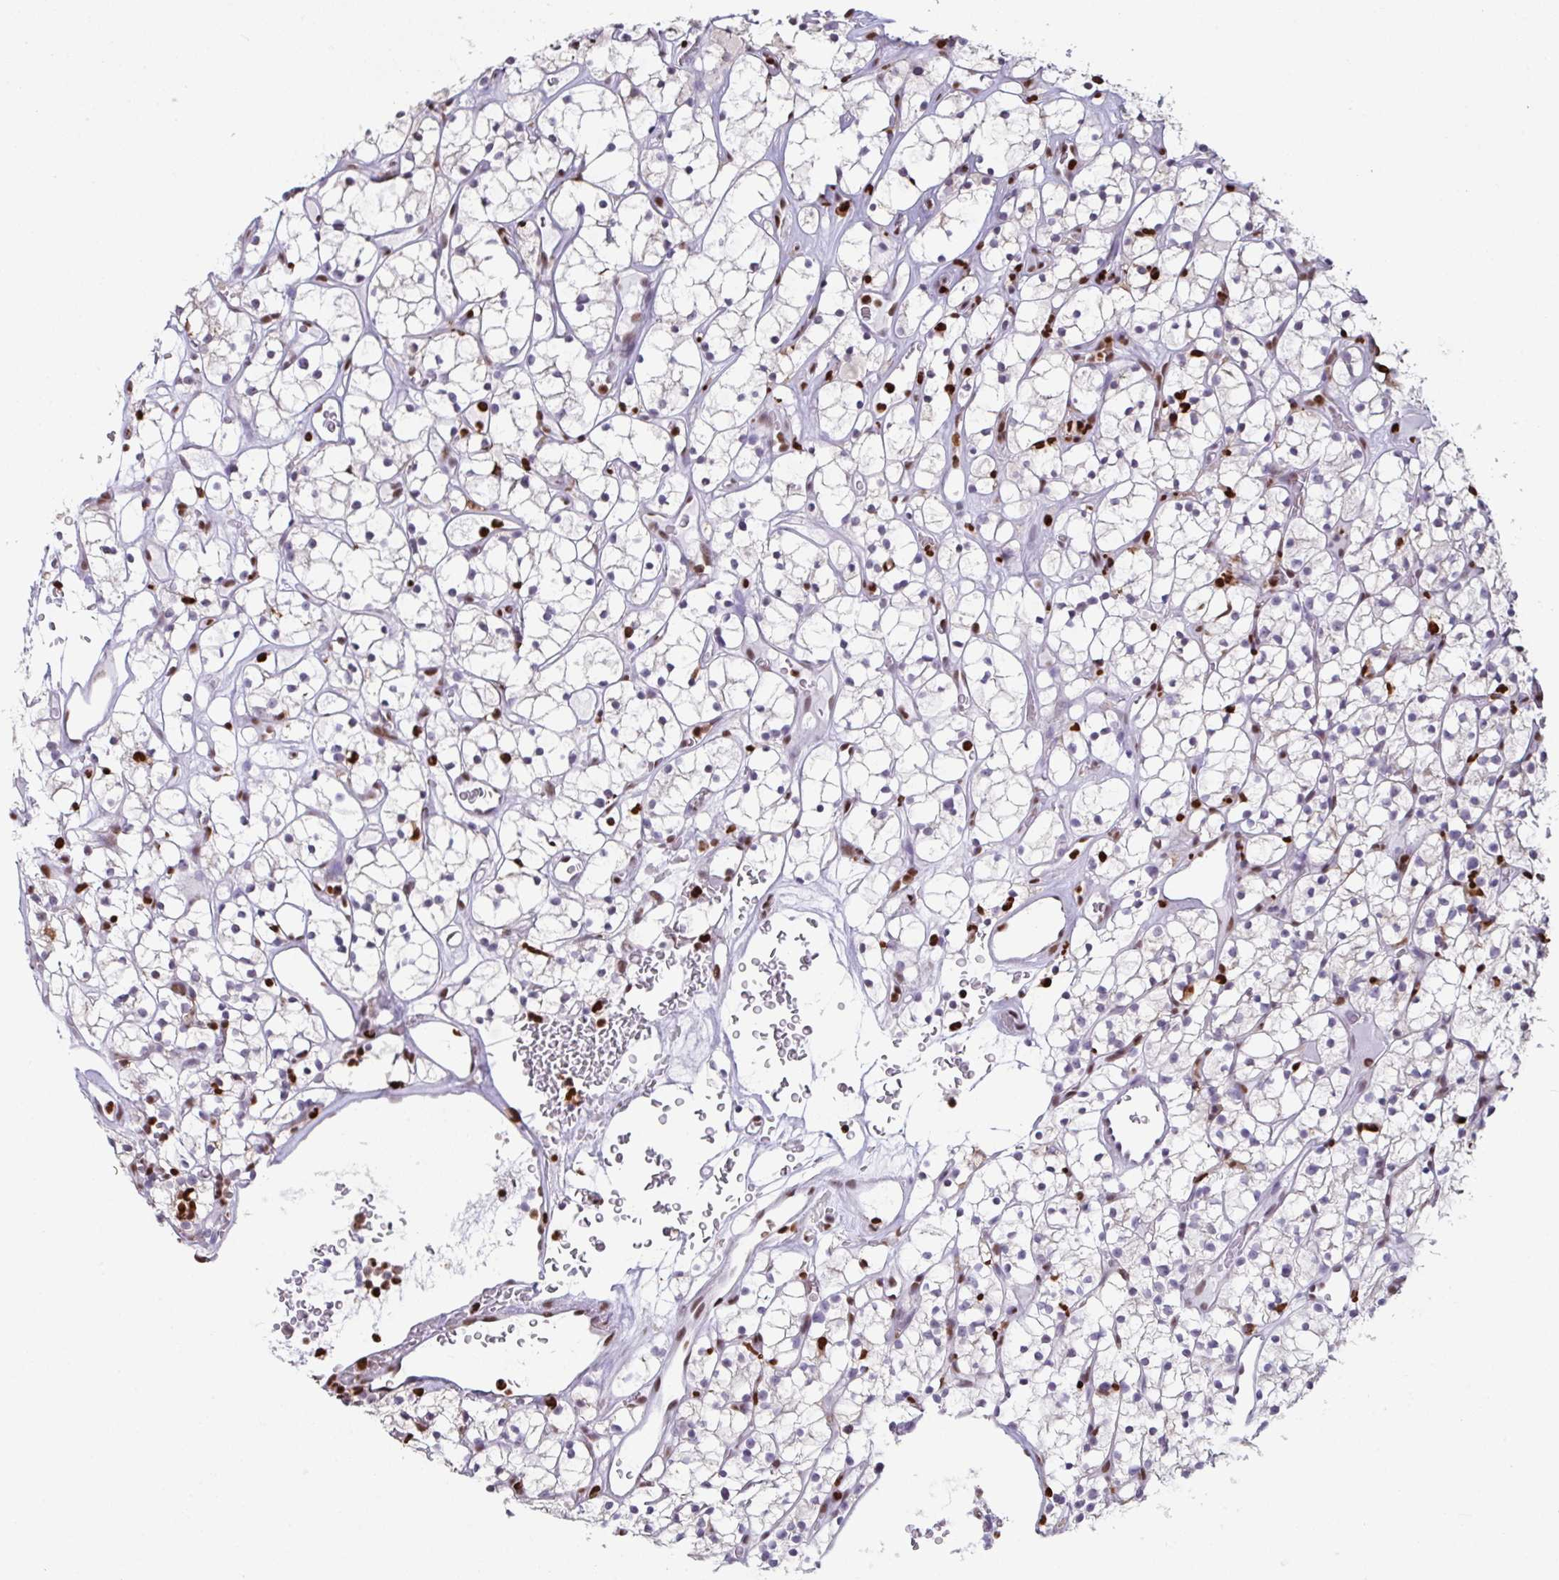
{"staining": {"intensity": "strong", "quantity": "<25%", "location": "nuclear"}, "tissue": "renal cancer", "cell_type": "Tumor cells", "image_type": "cancer", "snomed": [{"axis": "morphology", "description": "Adenocarcinoma, NOS"}, {"axis": "topography", "description": "Kidney"}], "caption": "Adenocarcinoma (renal) tissue exhibits strong nuclear expression in about <25% of tumor cells (DAB (3,3'-diaminobenzidine) IHC, brown staining for protein, blue staining for nuclei).", "gene": "BTBD10", "patient": {"sex": "female", "age": 64}}